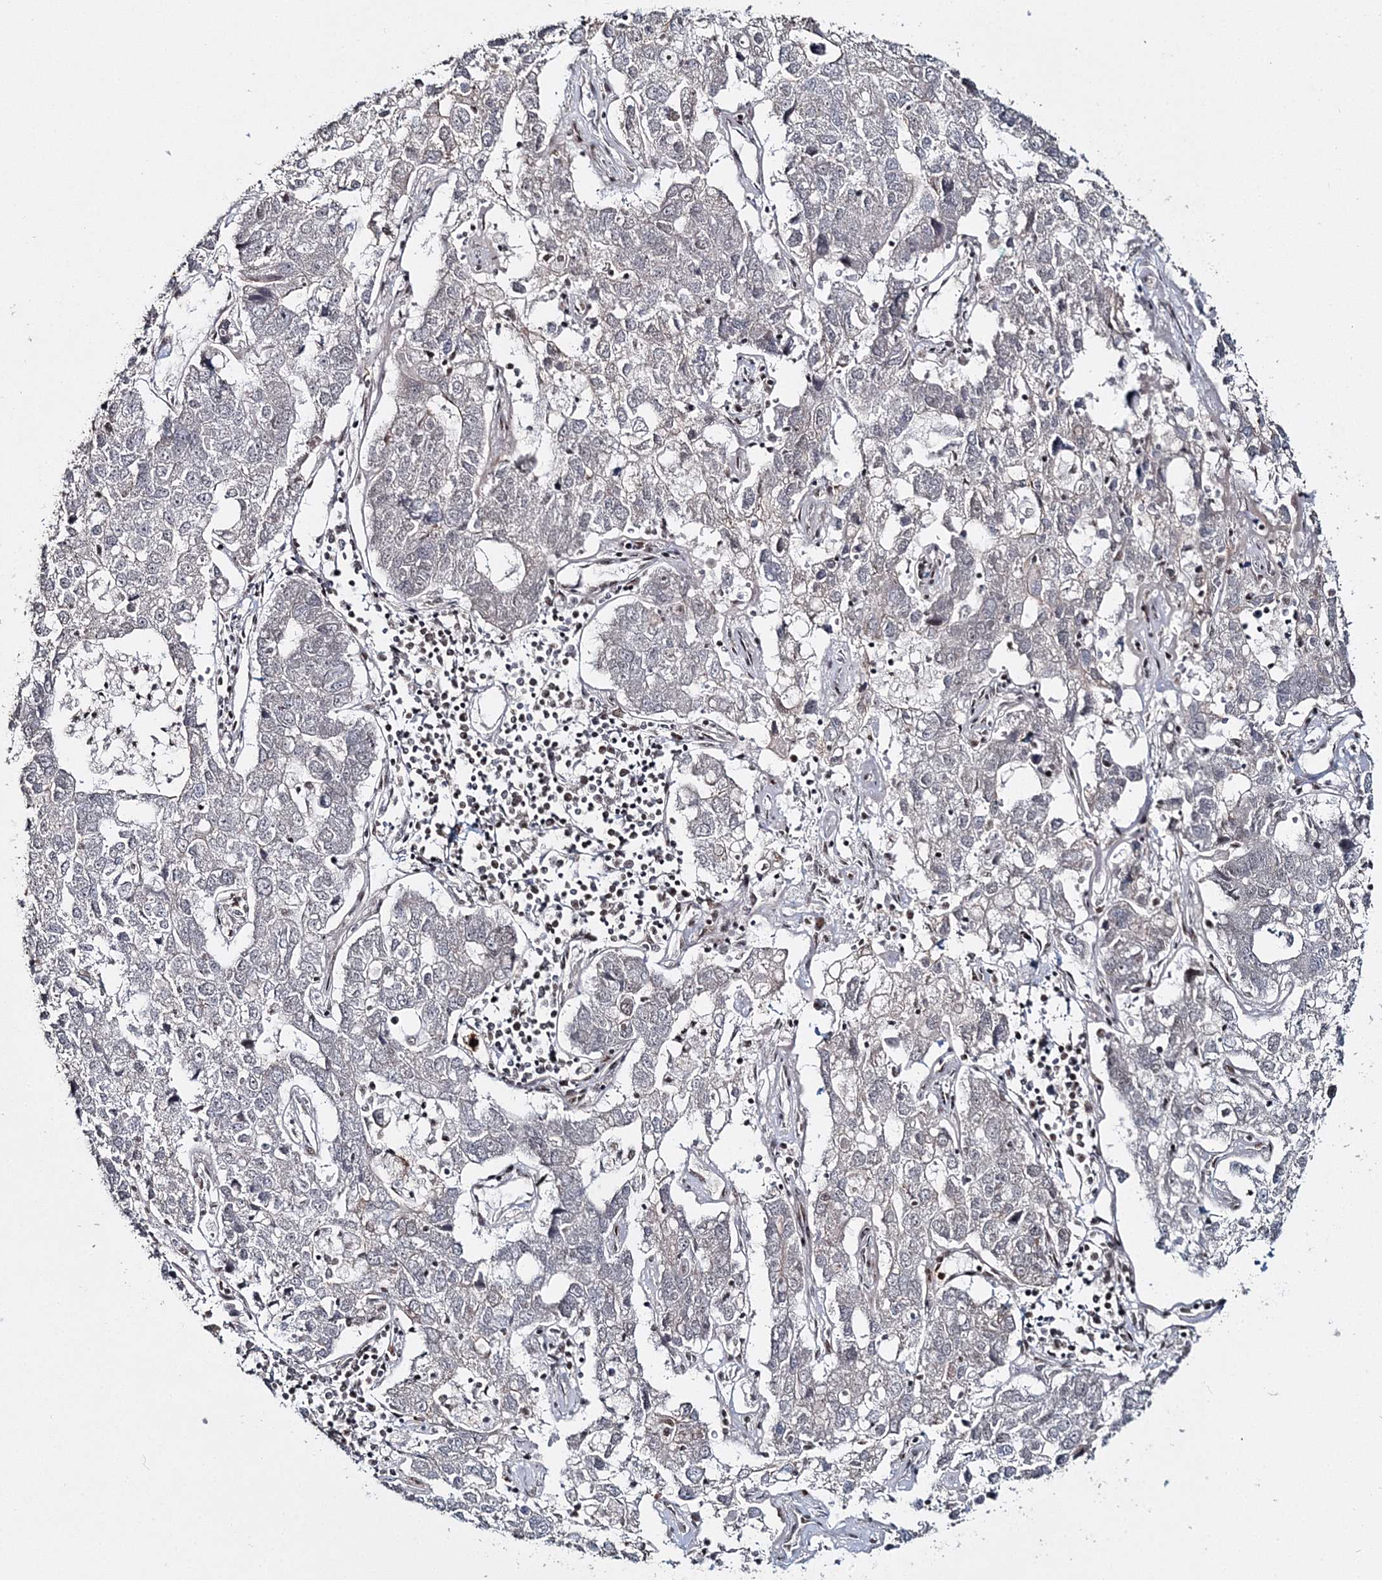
{"staining": {"intensity": "negative", "quantity": "none", "location": "none"}, "tissue": "pancreatic cancer", "cell_type": "Tumor cells", "image_type": "cancer", "snomed": [{"axis": "morphology", "description": "Adenocarcinoma, NOS"}, {"axis": "topography", "description": "Pancreas"}], "caption": "Immunohistochemistry photomicrograph of human adenocarcinoma (pancreatic) stained for a protein (brown), which exhibits no staining in tumor cells. The staining is performed using DAB brown chromogen with nuclei counter-stained in using hematoxylin.", "gene": "QRICH1", "patient": {"sex": "female", "age": 61}}